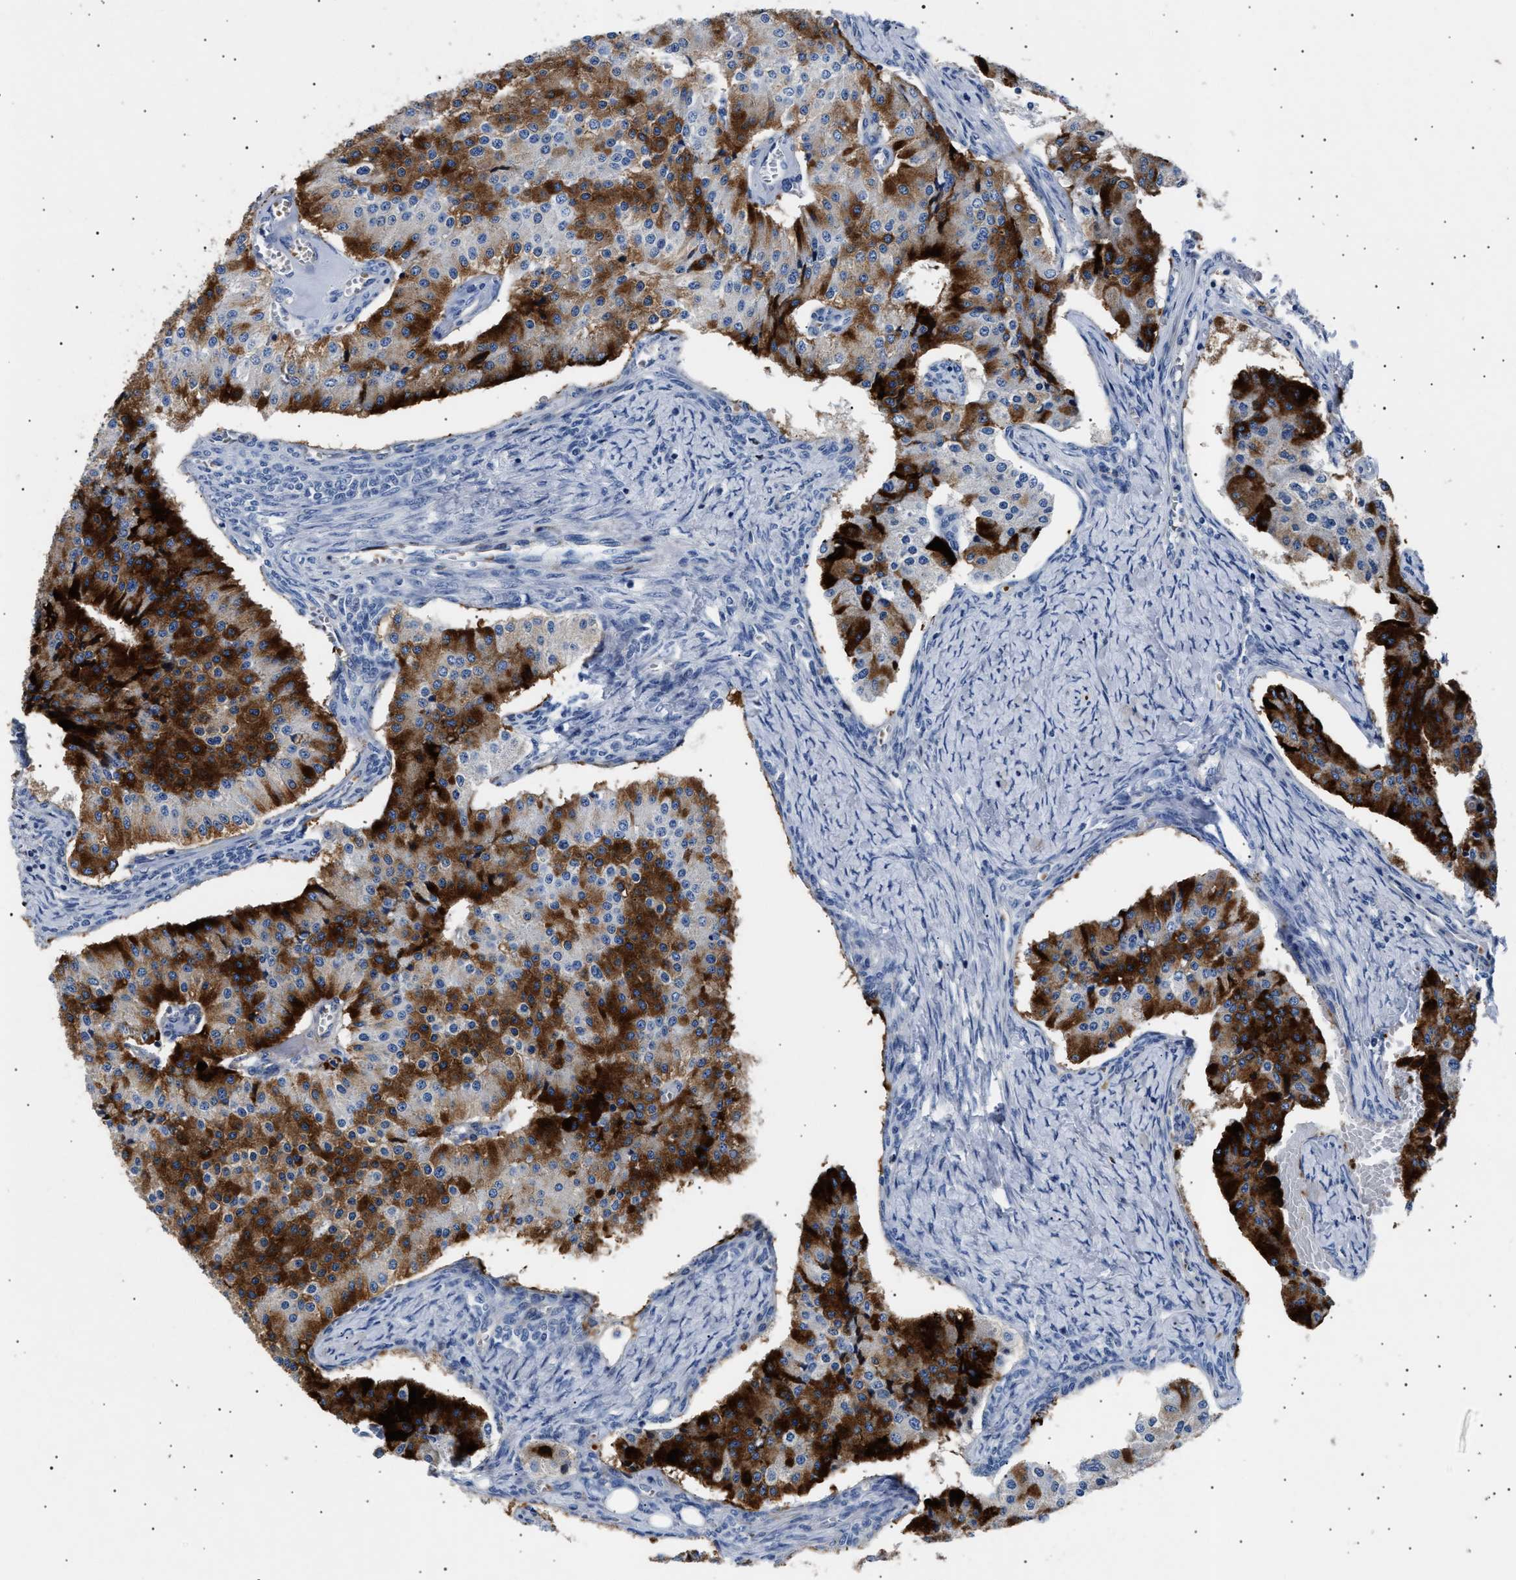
{"staining": {"intensity": "strong", "quantity": ">75%", "location": "cytoplasmic/membranous"}, "tissue": "carcinoid", "cell_type": "Tumor cells", "image_type": "cancer", "snomed": [{"axis": "morphology", "description": "Carcinoid, malignant, NOS"}, {"axis": "topography", "description": "Colon"}], "caption": "An IHC photomicrograph of tumor tissue is shown. Protein staining in brown shows strong cytoplasmic/membranous positivity in malignant carcinoid within tumor cells. (DAB IHC with brightfield microscopy, high magnification).", "gene": "HEMGN", "patient": {"sex": "female", "age": 52}}